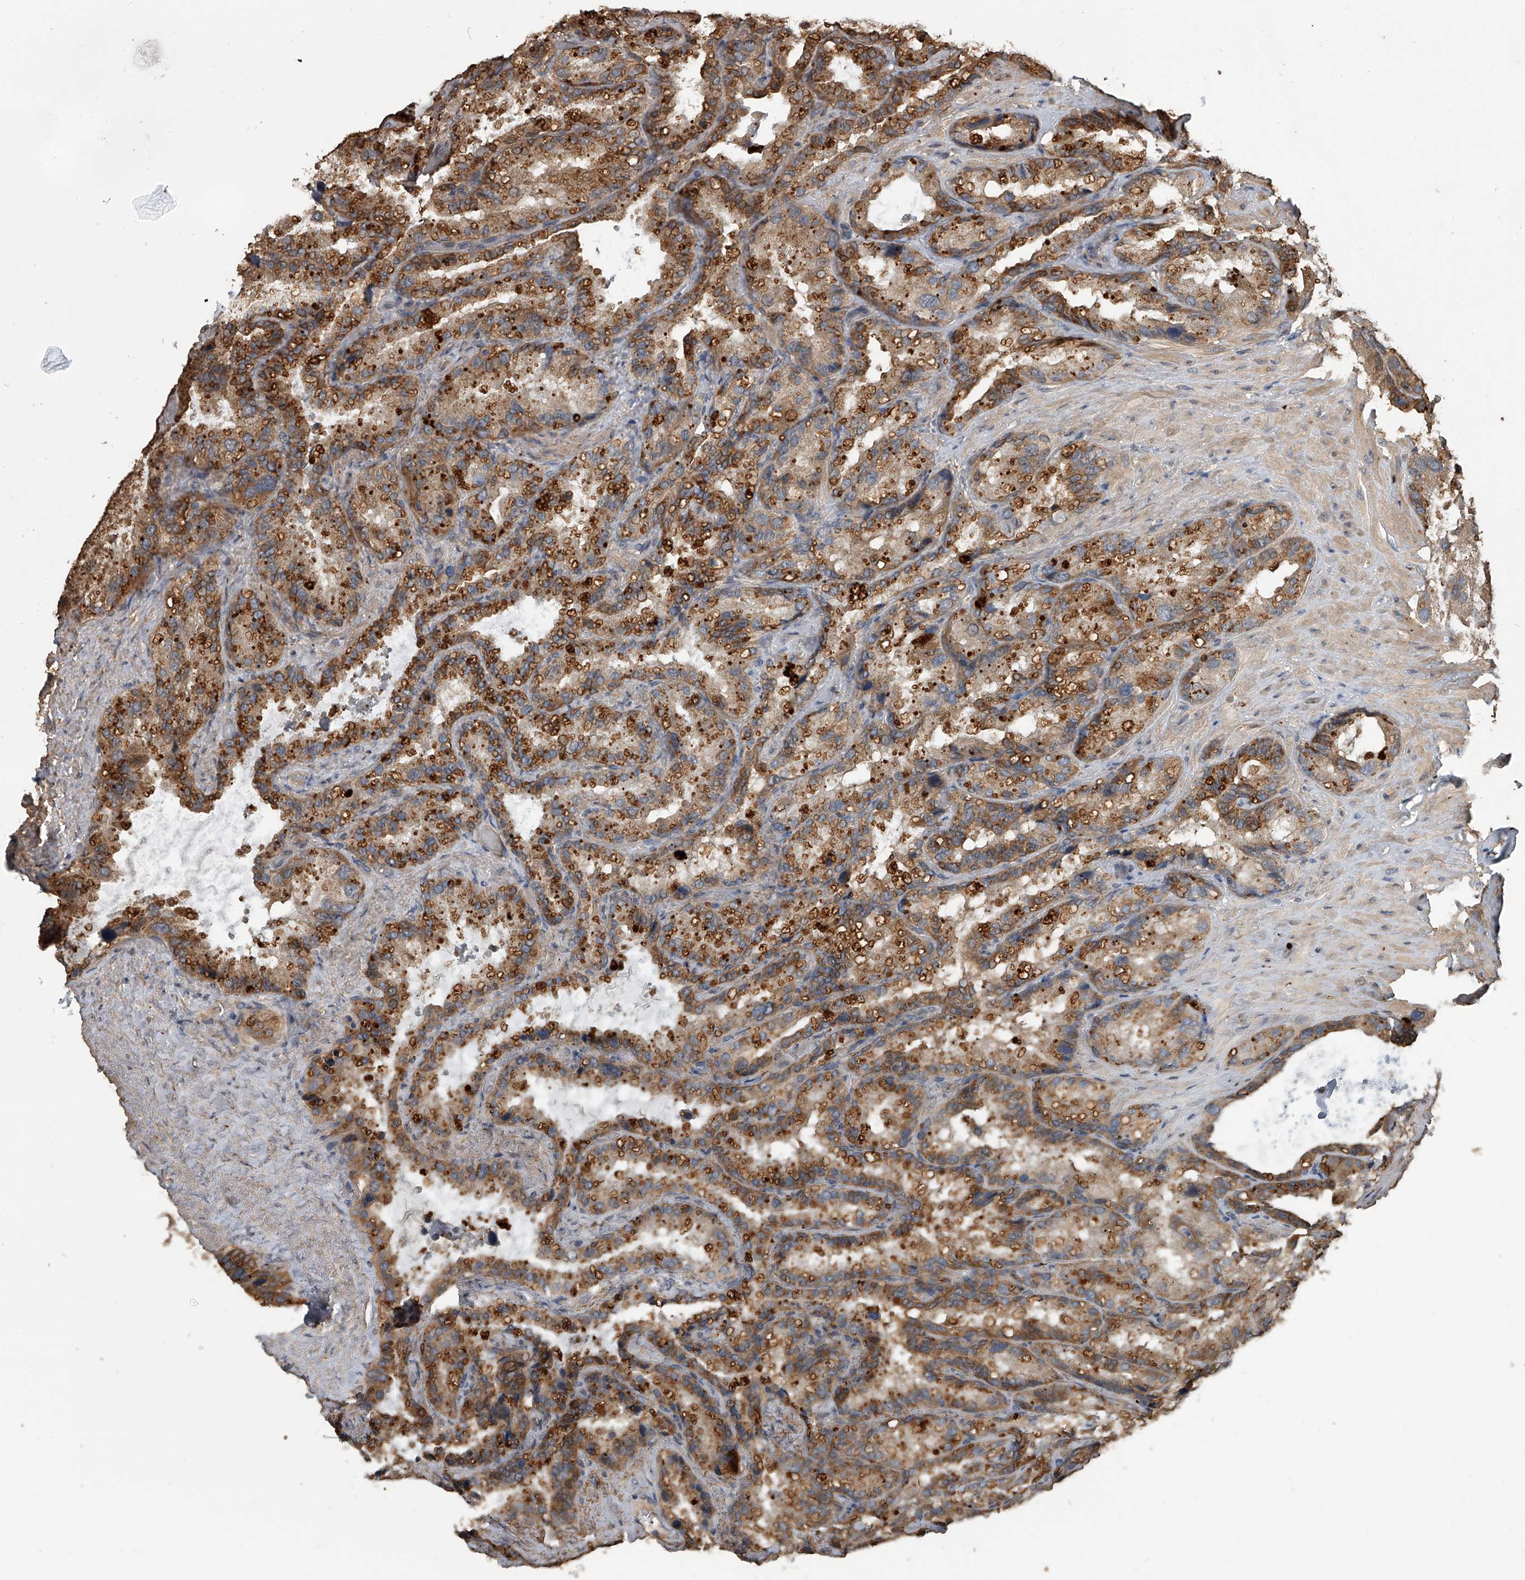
{"staining": {"intensity": "moderate", "quantity": ">75%", "location": "cytoplasmic/membranous"}, "tissue": "seminal vesicle", "cell_type": "Glandular cells", "image_type": "normal", "snomed": [{"axis": "morphology", "description": "Normal tissue, NOS"}, {"axis": "topography", "description": "Prostate"}, {"axis": "topography", "description": "Seminal veicle"}], "caption": "Glandular cells show medium levels of moderate cytoplasmic/membranous expression in about >75% of cells in benign seminal vesicle.", "gene": "DOCK9", "patient": {"sex": "male", "age": 68}}